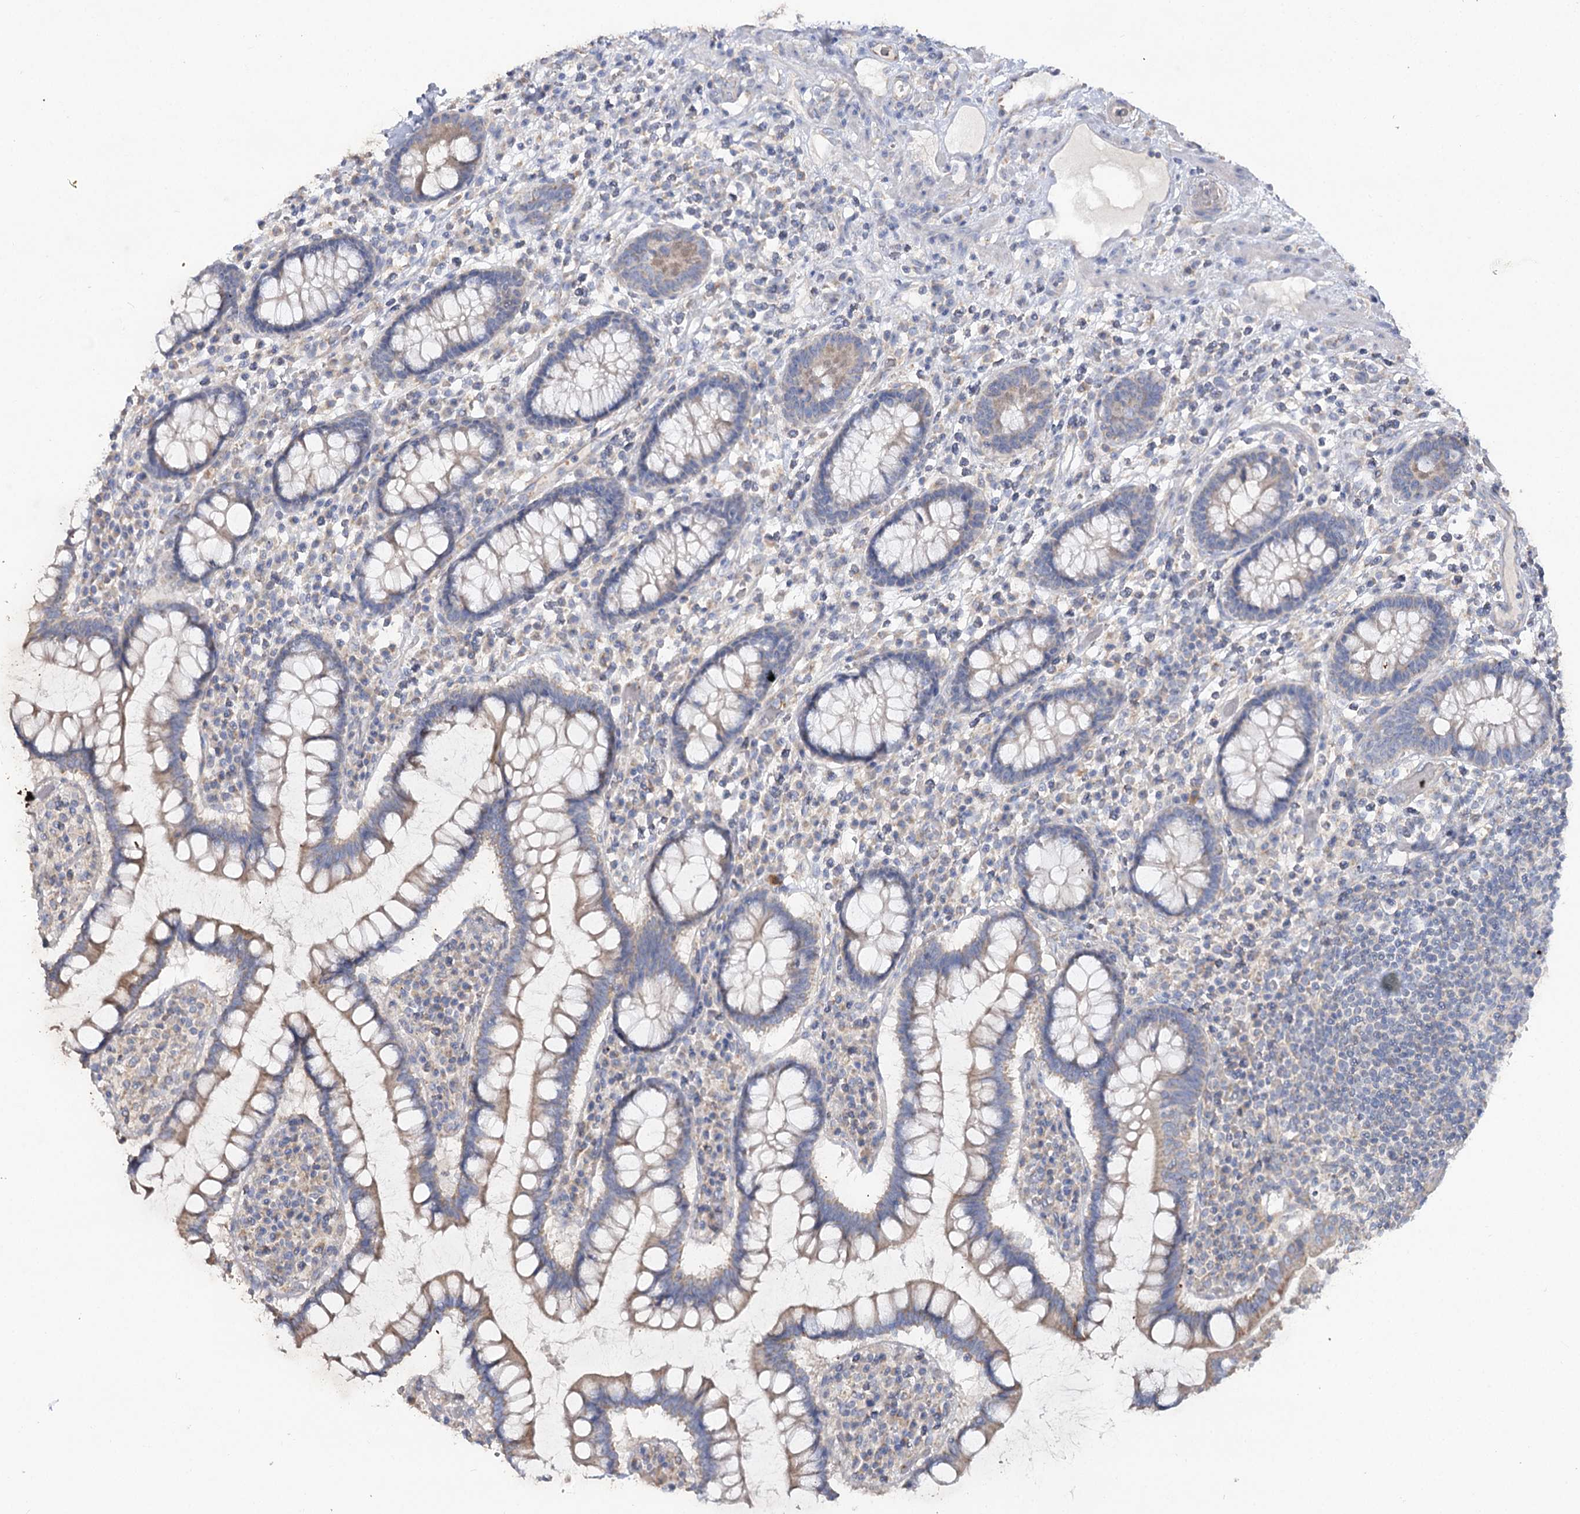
{"staining": {"intensity": "negative", "quantity": "none", "location": "none"}, "tissue": "colon", "cell_type": "Endothelial cells", "image_type": "normal", "snomed": [{"axis": "morphology", "description": "Normal tissue, NOS"}, {"axis": "topography", "description": "Colon"}], "caption": "There is no significant staining in endothelial cells of colon. (DAB immunohistochemistry (IHC) with hematoxylin counter stain).", "gene": "TMEM187", "patient": {"sex": "female", "age": 79}}